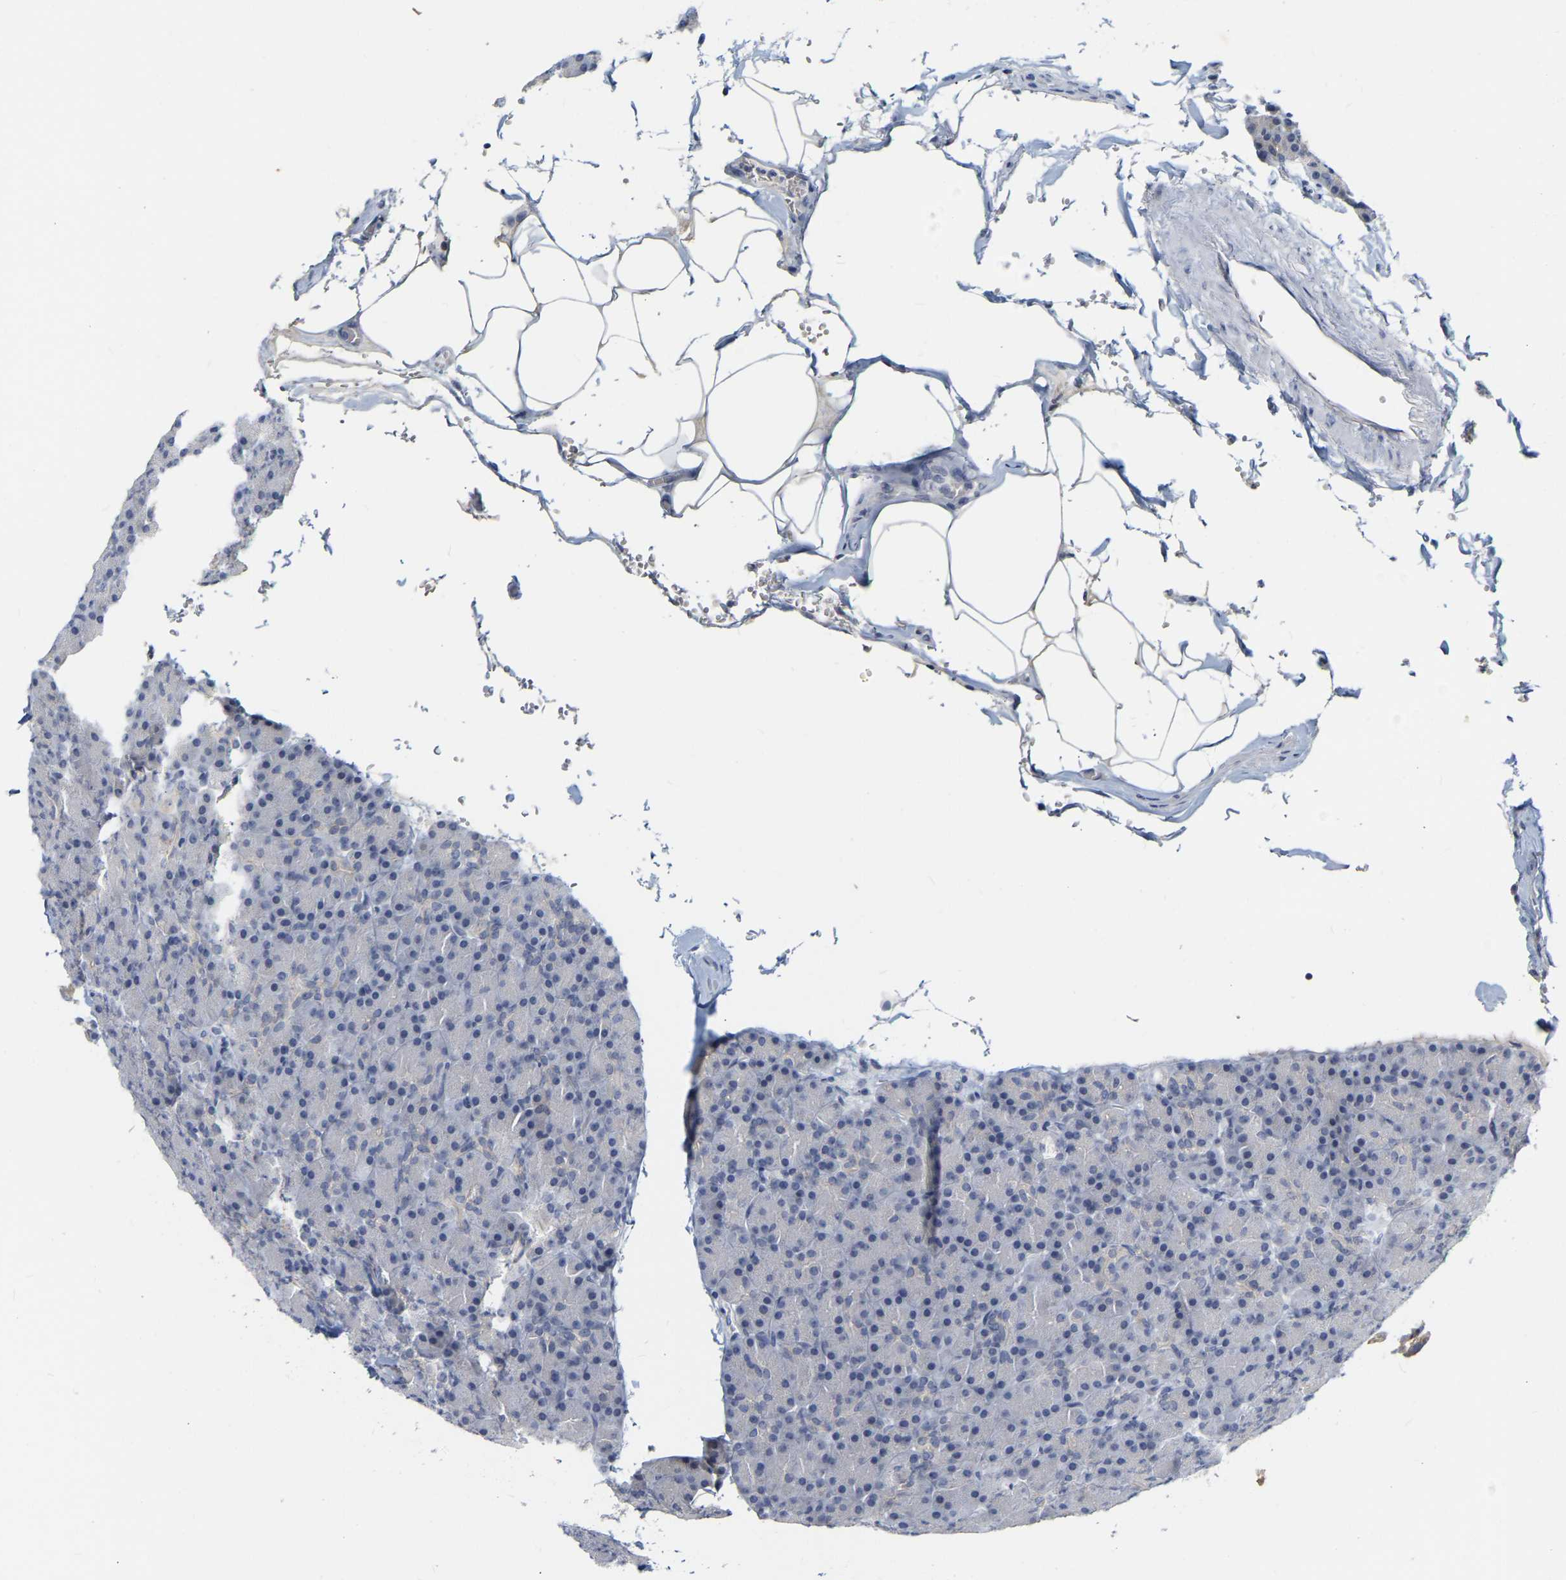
{"staining": {"intensity": "negative", "quantity": "none", "location": "none"}, "tissue": "pancreas", "cell_type": "Exocrine glandular cells", "image_type": "normal", "snomed": [{"axis": "morphology", "description": "Normal tissue, NOS"}, {"axis": "topography", "description": "Pancreas"}], "caption": "Immunohistochemistry (IHC) image of normal human pancreas stained for a protein (brown), which demonstrates no positivity in exocrine glandular cells.", "gene": "KRT76", "patient": {"sex": "female", "age": 43}}